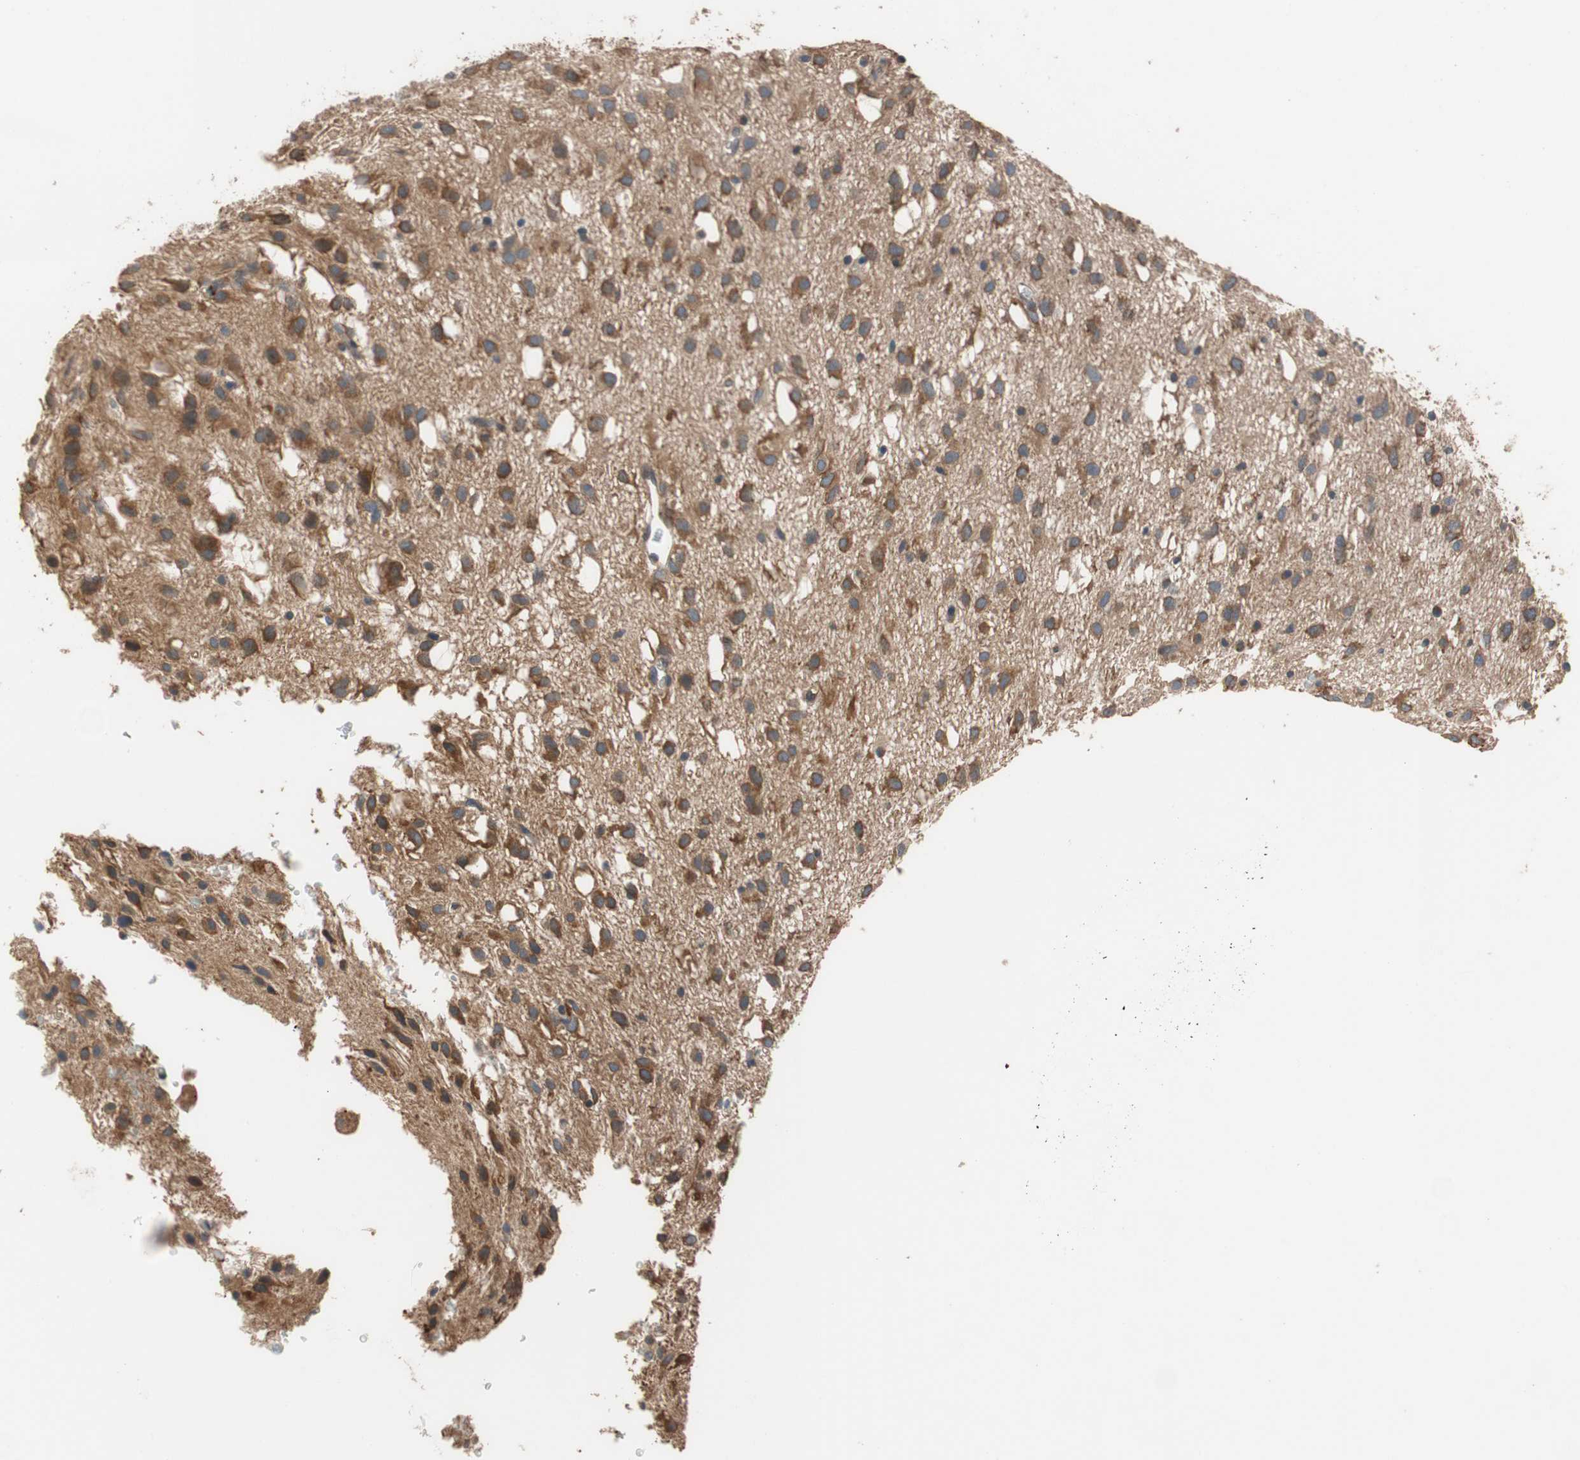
{"staining": {"intensity": "moderate", "quantity": ">75%", "location": "cytoplasmic/membranous"}, "tissue": "glioma", "cell_type": "Tumor cells", "image_type": "cancer", "snomed": [{"axis": "morphology", "description": "Glioma, malignant, Low grade"}, {"axis": "topography", "description": "Brain"}], "caption": "Approximately >75% of tumor cells in human glioma show moderate cytoplasmic/membranous protein expression as visualized by brown immunohistochemical staining.", "gene": "MAP4K2", "patient": {"sex": "male", "age": 77}}